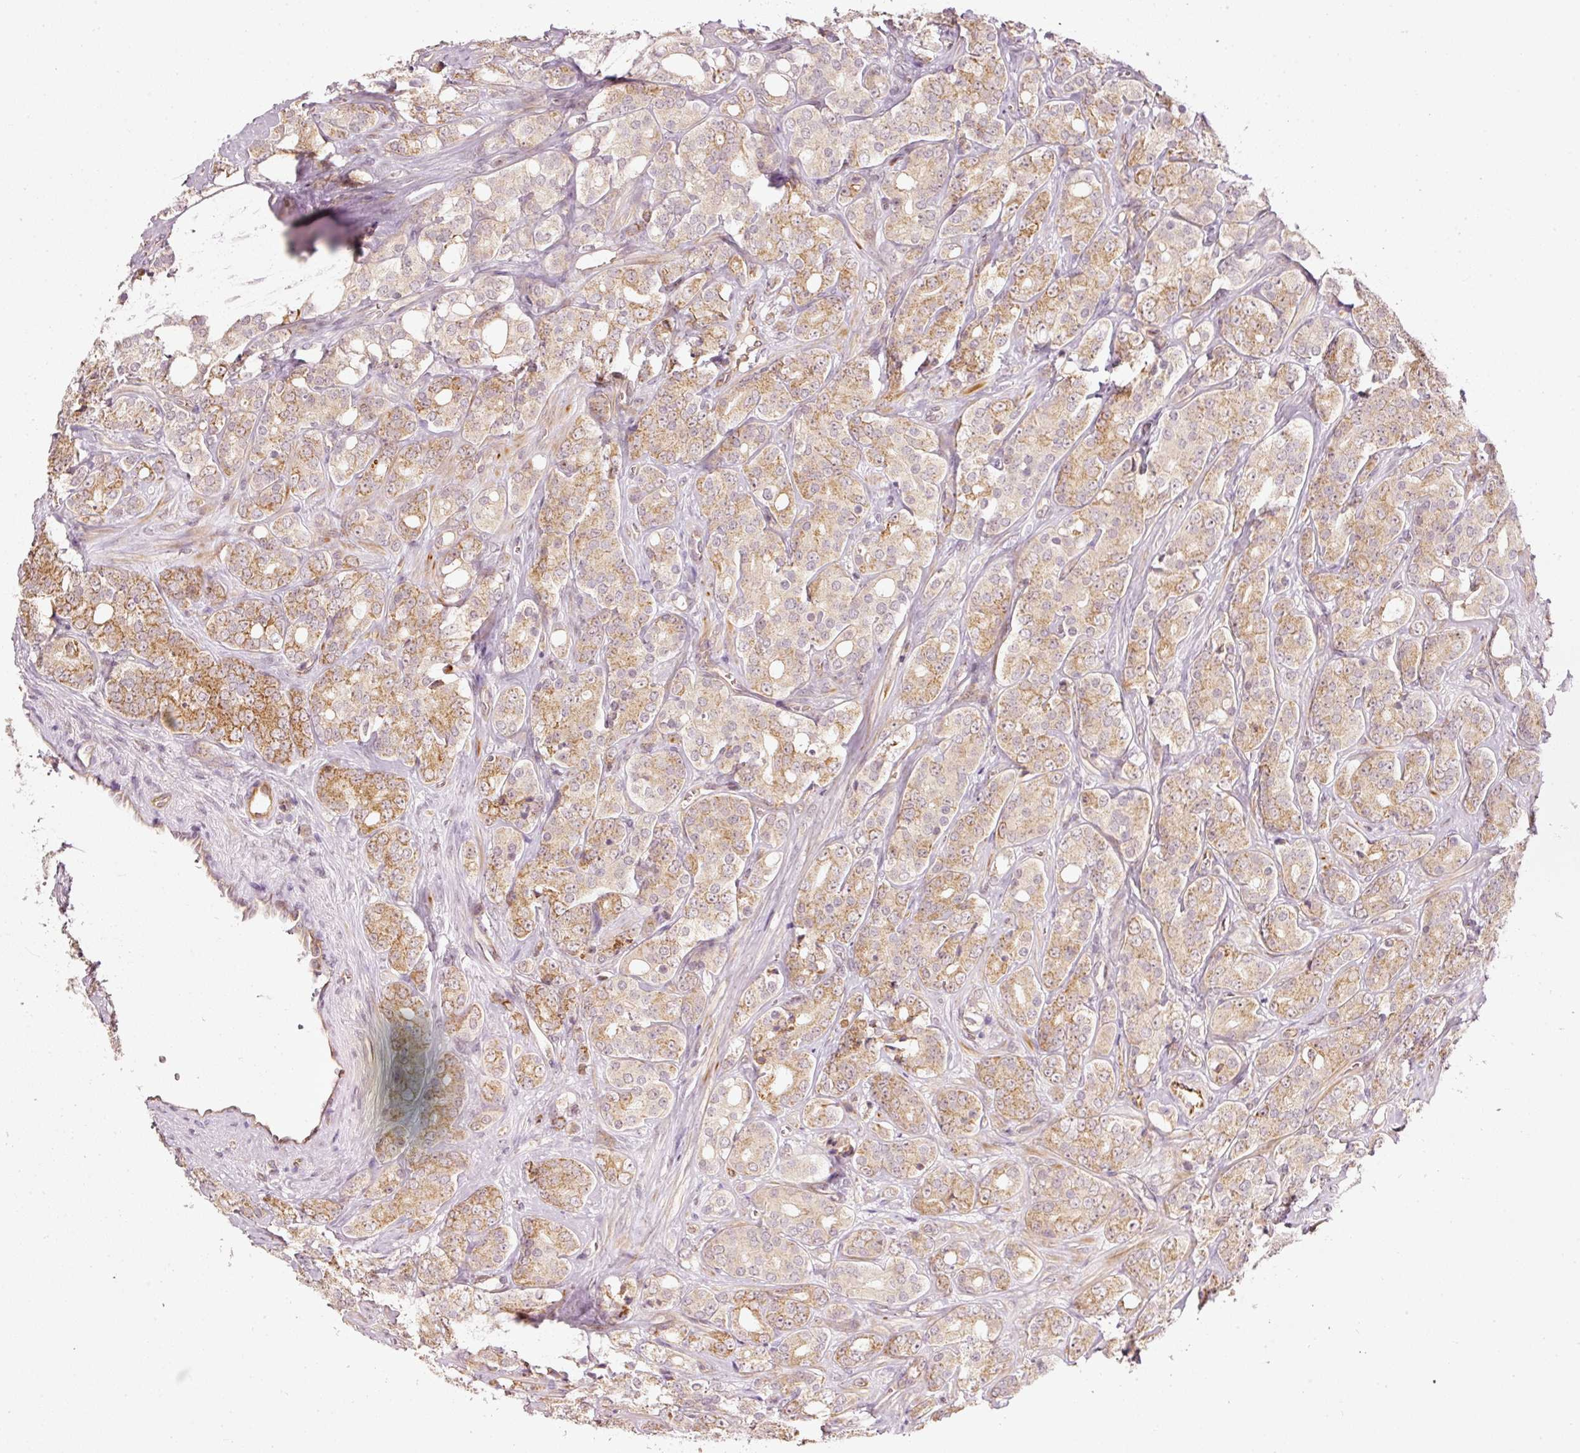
{"staining": {"intensity": "moderate", "quantity": ">75%", "location": "cytoplasmic/membranous"}, "tissue": "prostate cancer", "cell_type": "Tumor cells", "image_type": "cancer", "snomed": [{"axis": "morphology", "description": "Adenocarcinoma, High grade"}, {"axis": "topography", "description": "Prostate"}], "caption": "The micrograph shows staining of prostate cancer, revealing moderate cytoplasmic/membranous protein positivity (brown color) within tumor cells. The staining was performed using DAB, with brown indicating positive protein expression. Nuclei are stained blue with hematoxylin.", "gene": "CDC20B", "patient": {"sex": "male", "age": 62}}